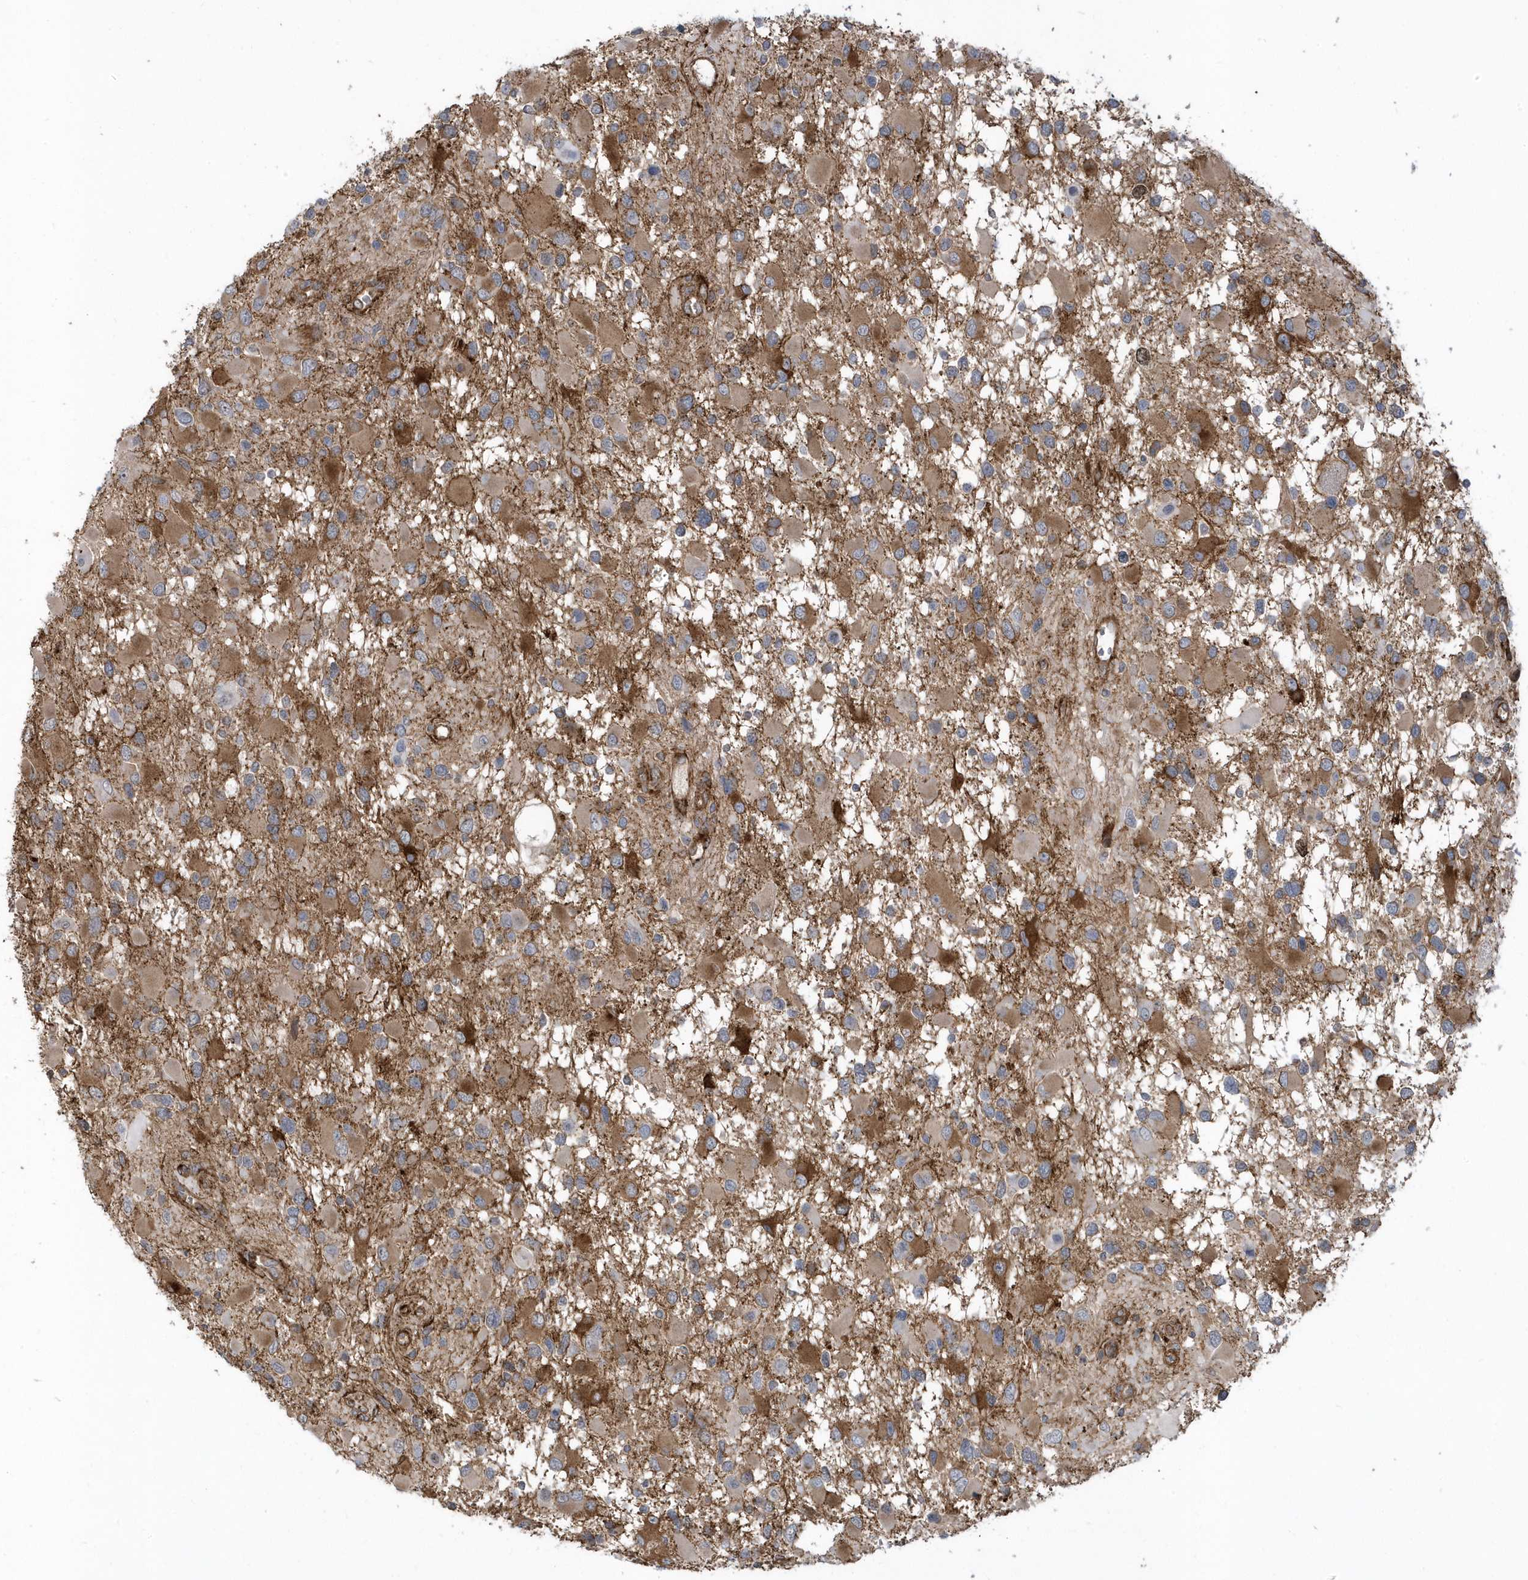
{"staining": {"intensity": "moderate", "quantity": ">75%", "location": "cytoplasmic/membranous"}, "tissue": "glioma", "cell_type": "Tumor cells", "image_type": "cancer", "snomed": [{"axis": "morphology", "description": "Glioma, malignant, High grade"}, {"axis": "topography", "description": "Brain"}], "caption": "The photomicrograph demonstrates immunohistochemical staining of glioma. There is moderate cytoplasmic/membranous expression is identified in approximately >75% of tumor cells.", "gene": "HRH4", "patient": {"sex": "male", "age": 53}}